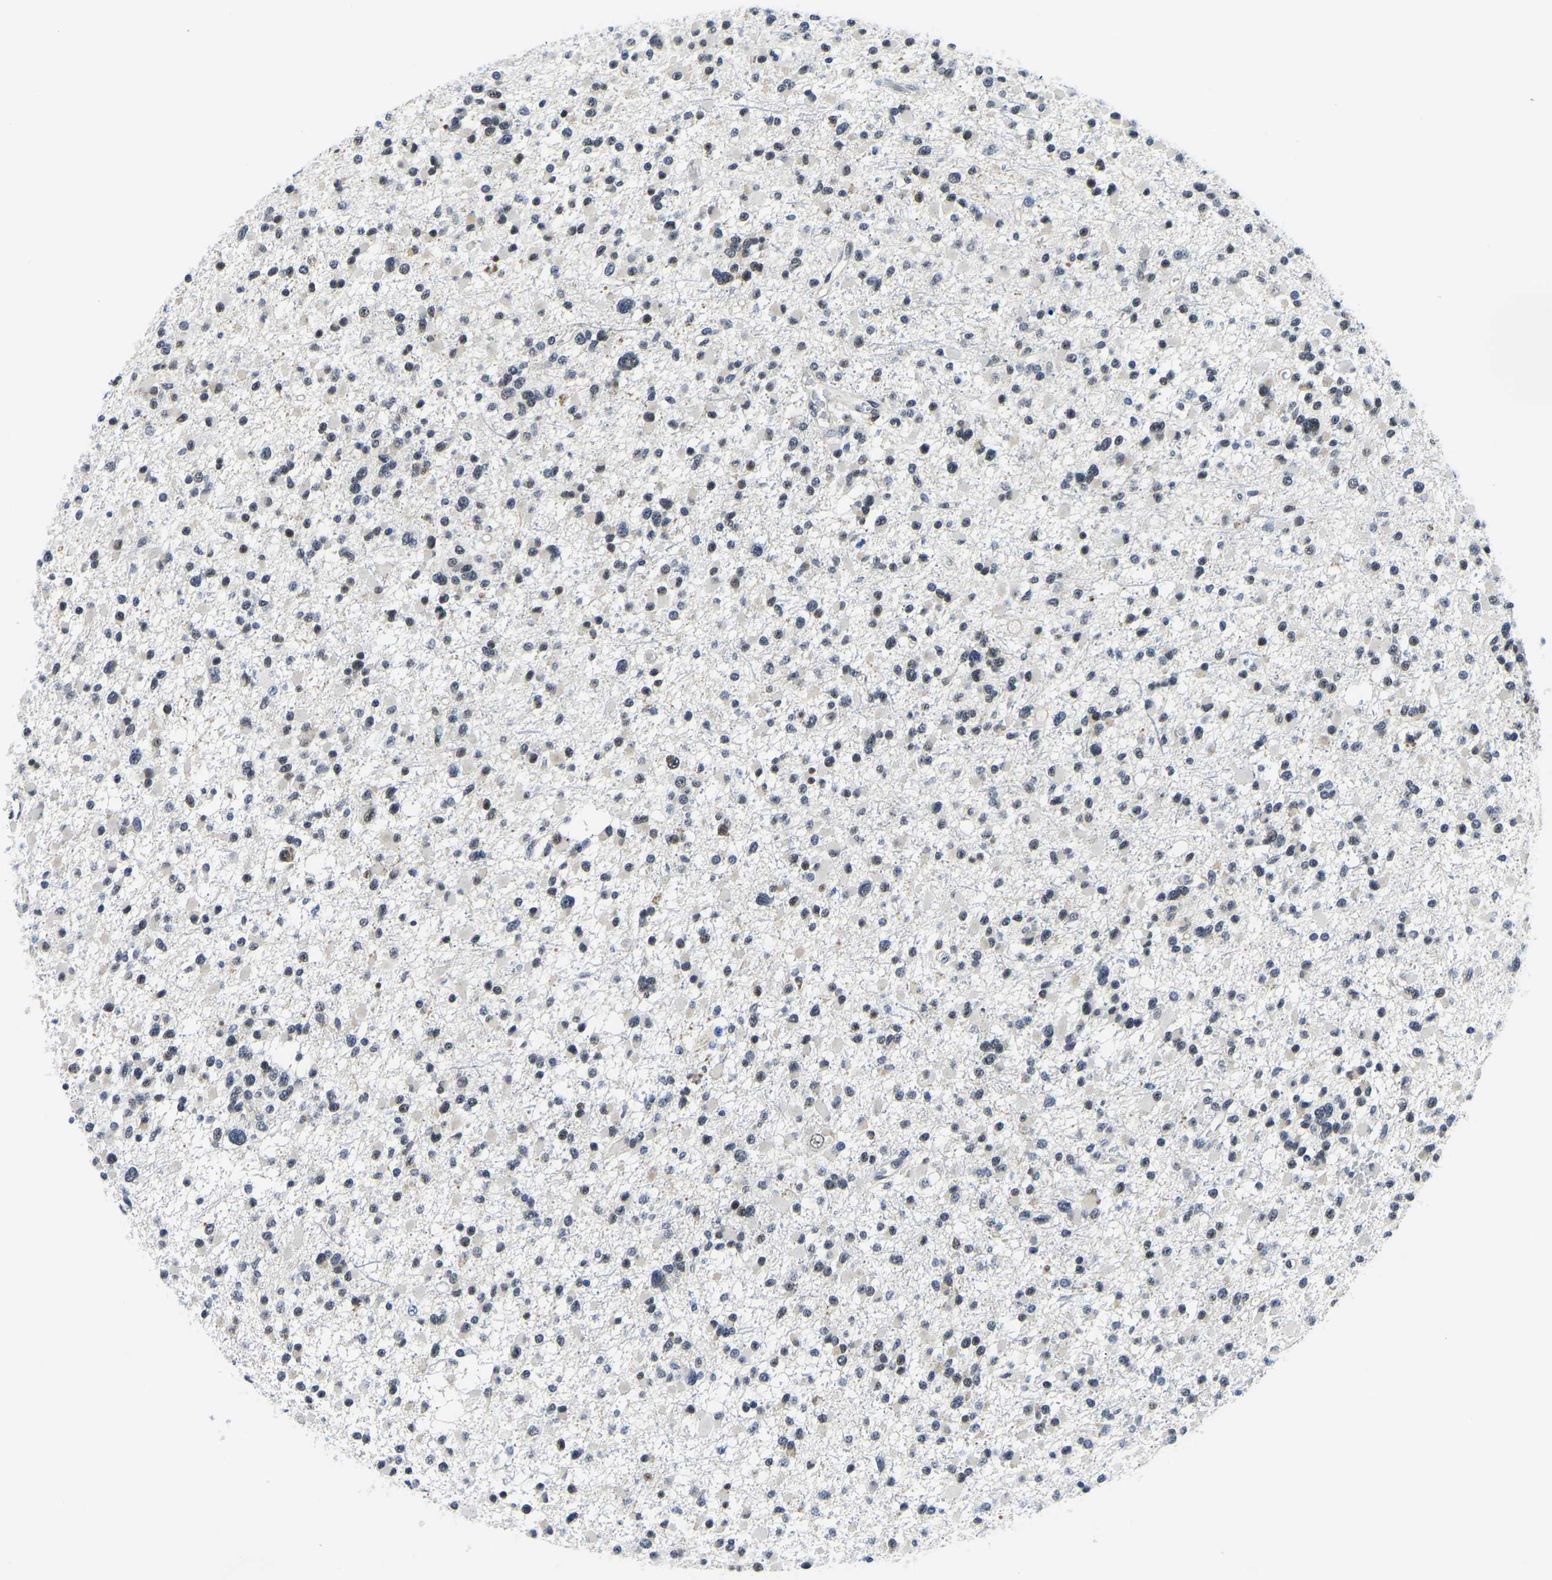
{"staining": {"intensity": "negative", "quantity": "none", "location": "none"}, "tissue": "glioma", "cell_type": "Tumor cells", "image_type": "cancer", "snomed": [{"axis": "morphology", "description": "Glioma, malignant, Low grade"}, {"axis": "topography", "description": "Brain"}], "caption": "DAB immunohistochemical staining of human glioma shows no significant expression in tumor cells. (DAB immunohistochemistry (IHC) with hematoxylin counter stain).", "gene": "POLDIP3", "patient": {"sex": "female", "age": 22}}